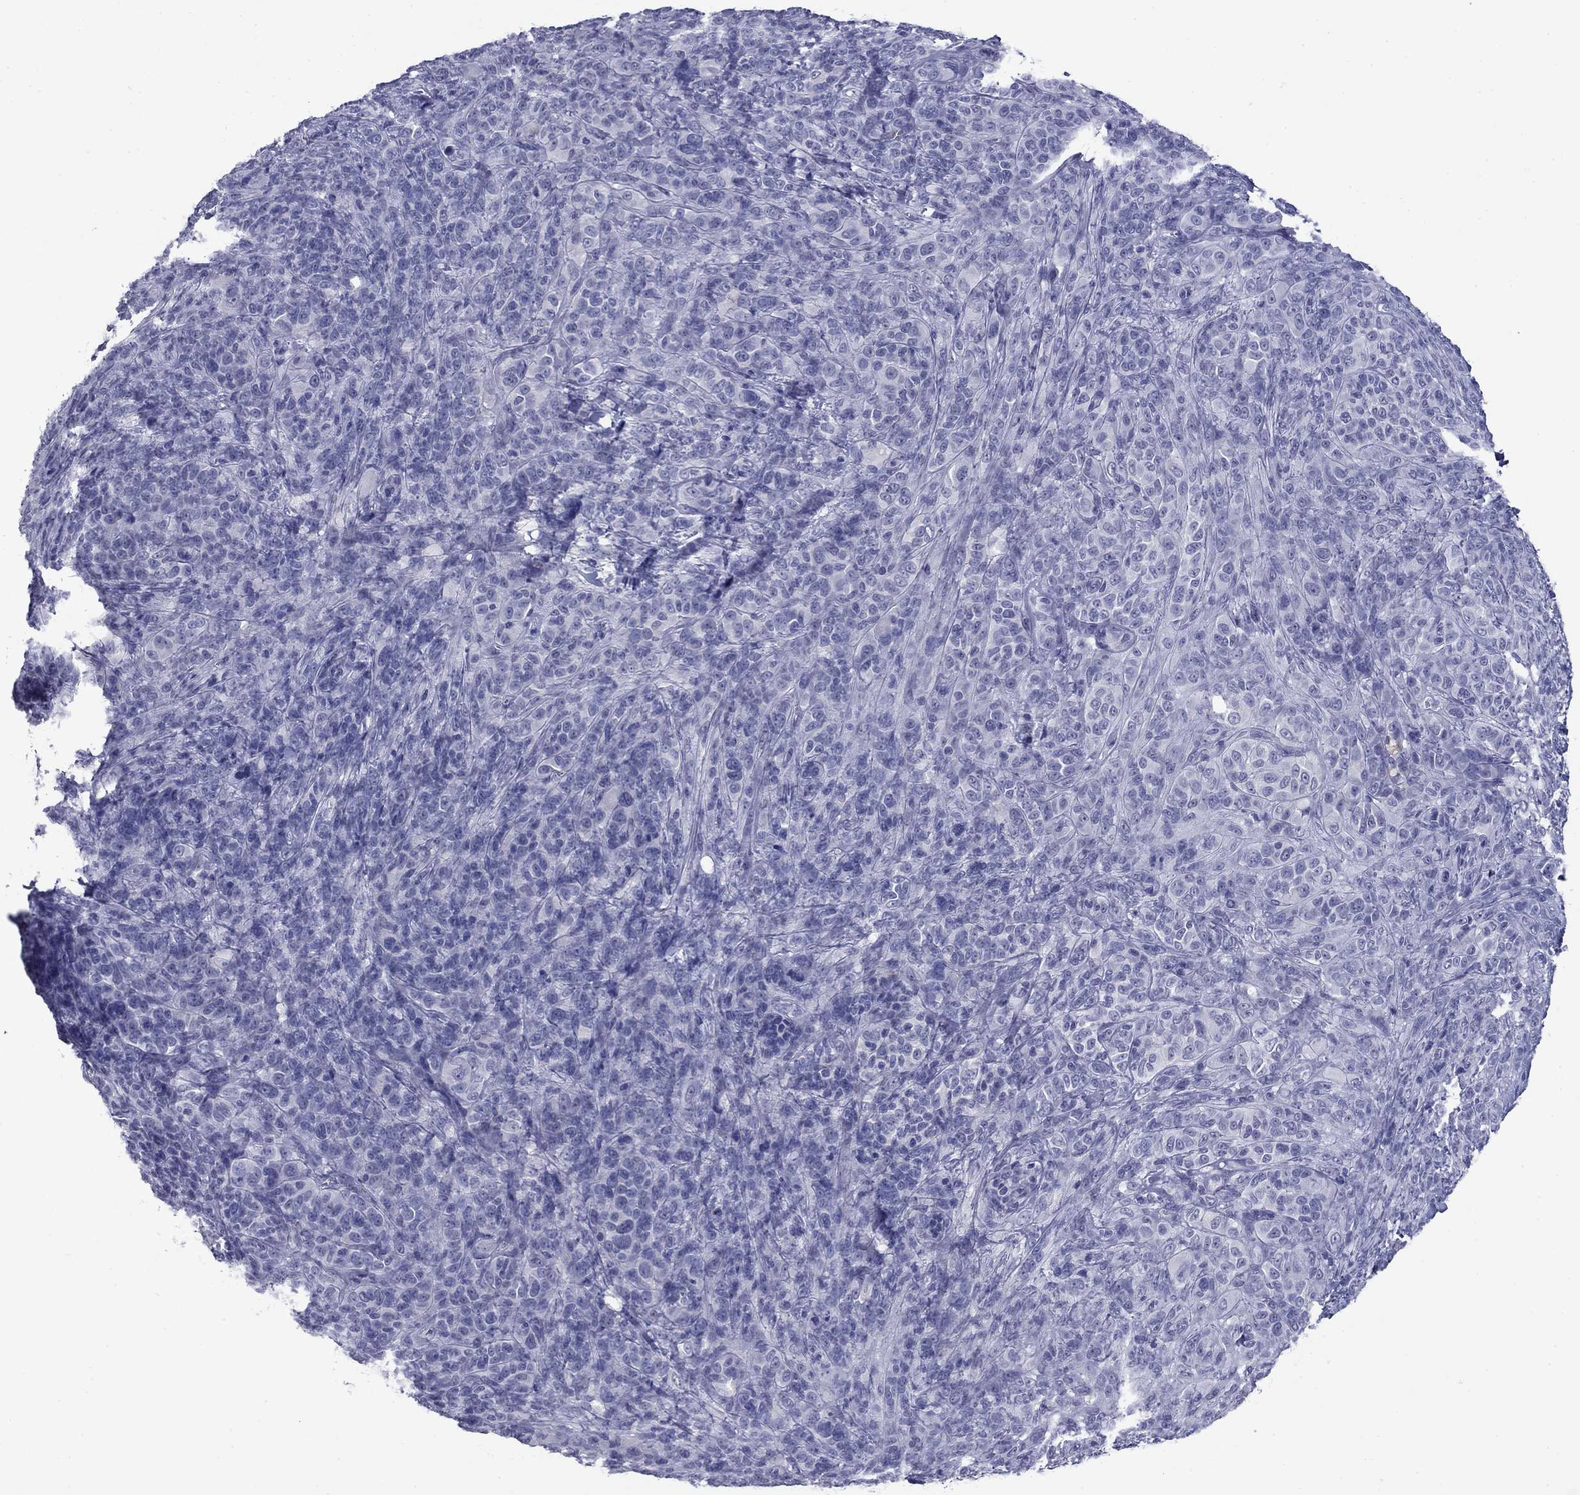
{"staining": {"intensity": "negative", "quantity": "none", "location": "none"}, "tissue": "melanoma", "cell_type": "Tumor cells", "image_type": "cancer", "snomed": [{"axis": "morphology", "description": "Malignant melanoma, NOS"}, {"axis": "topography", "description": "Skin"}], "caption": "DAB (3,3'-diaminobenzidine) immunohistochemical staining of melanoma reveals no significant positivity in tumor cells.", "gene": "HAO1", "patient": {"sex": "female", "age": 87}}